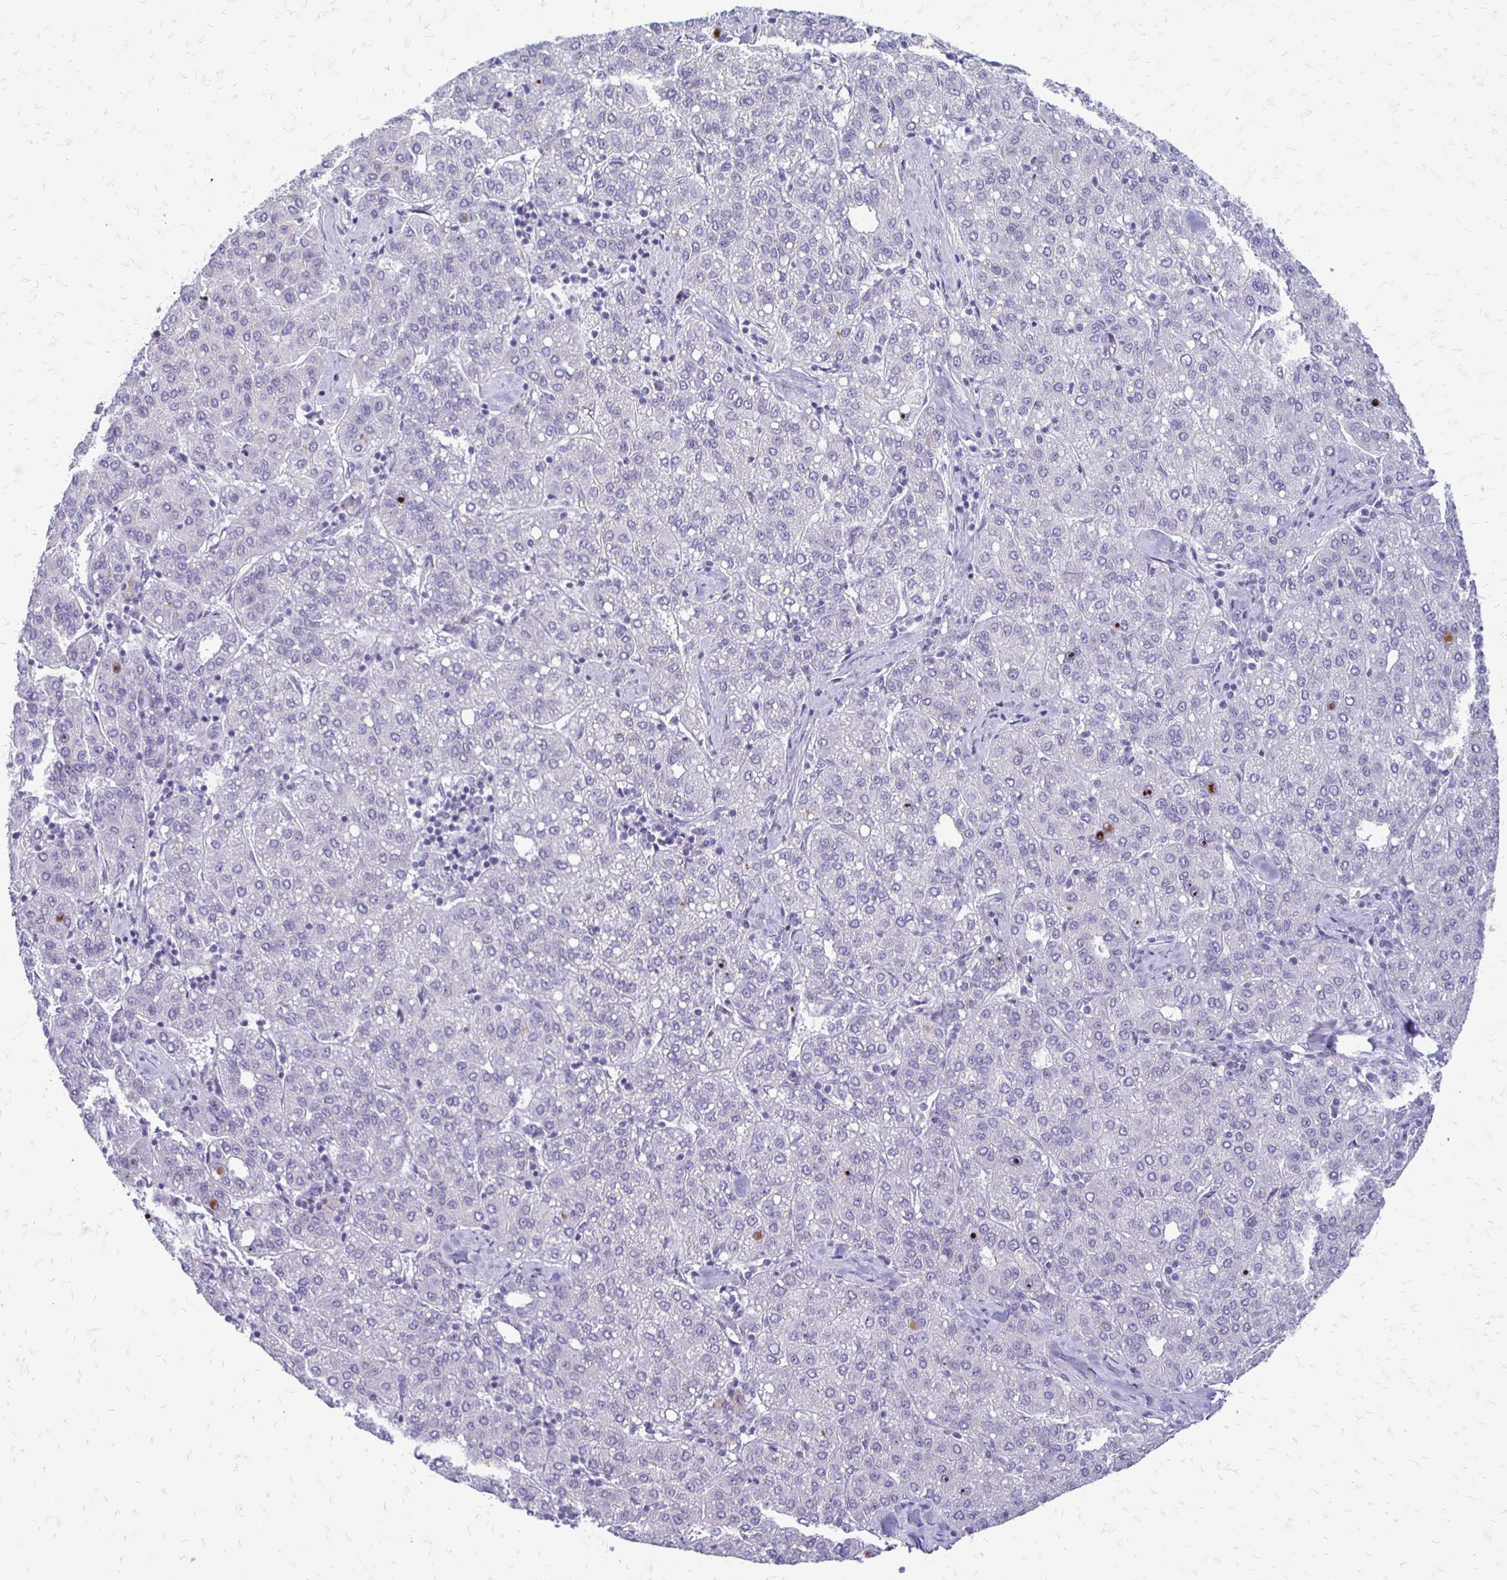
{"staining": {"intensity": "negative", "quantity": "none", "location": "none"}, "tissue": "liver cancer", "cell_type": "Tumor cells", "image_type": "cancer", "snomed": [{"axis": "morphology", "description": "Carcinoma, Hepatocellular, NOS"}, {"axis": "topography", "description": "Liver"}], "caption": "Tumor cells are negative for brown protein staining in liver cancer.", "gene": "EPYC", "patient": {"sex": "male", "age": 65}}